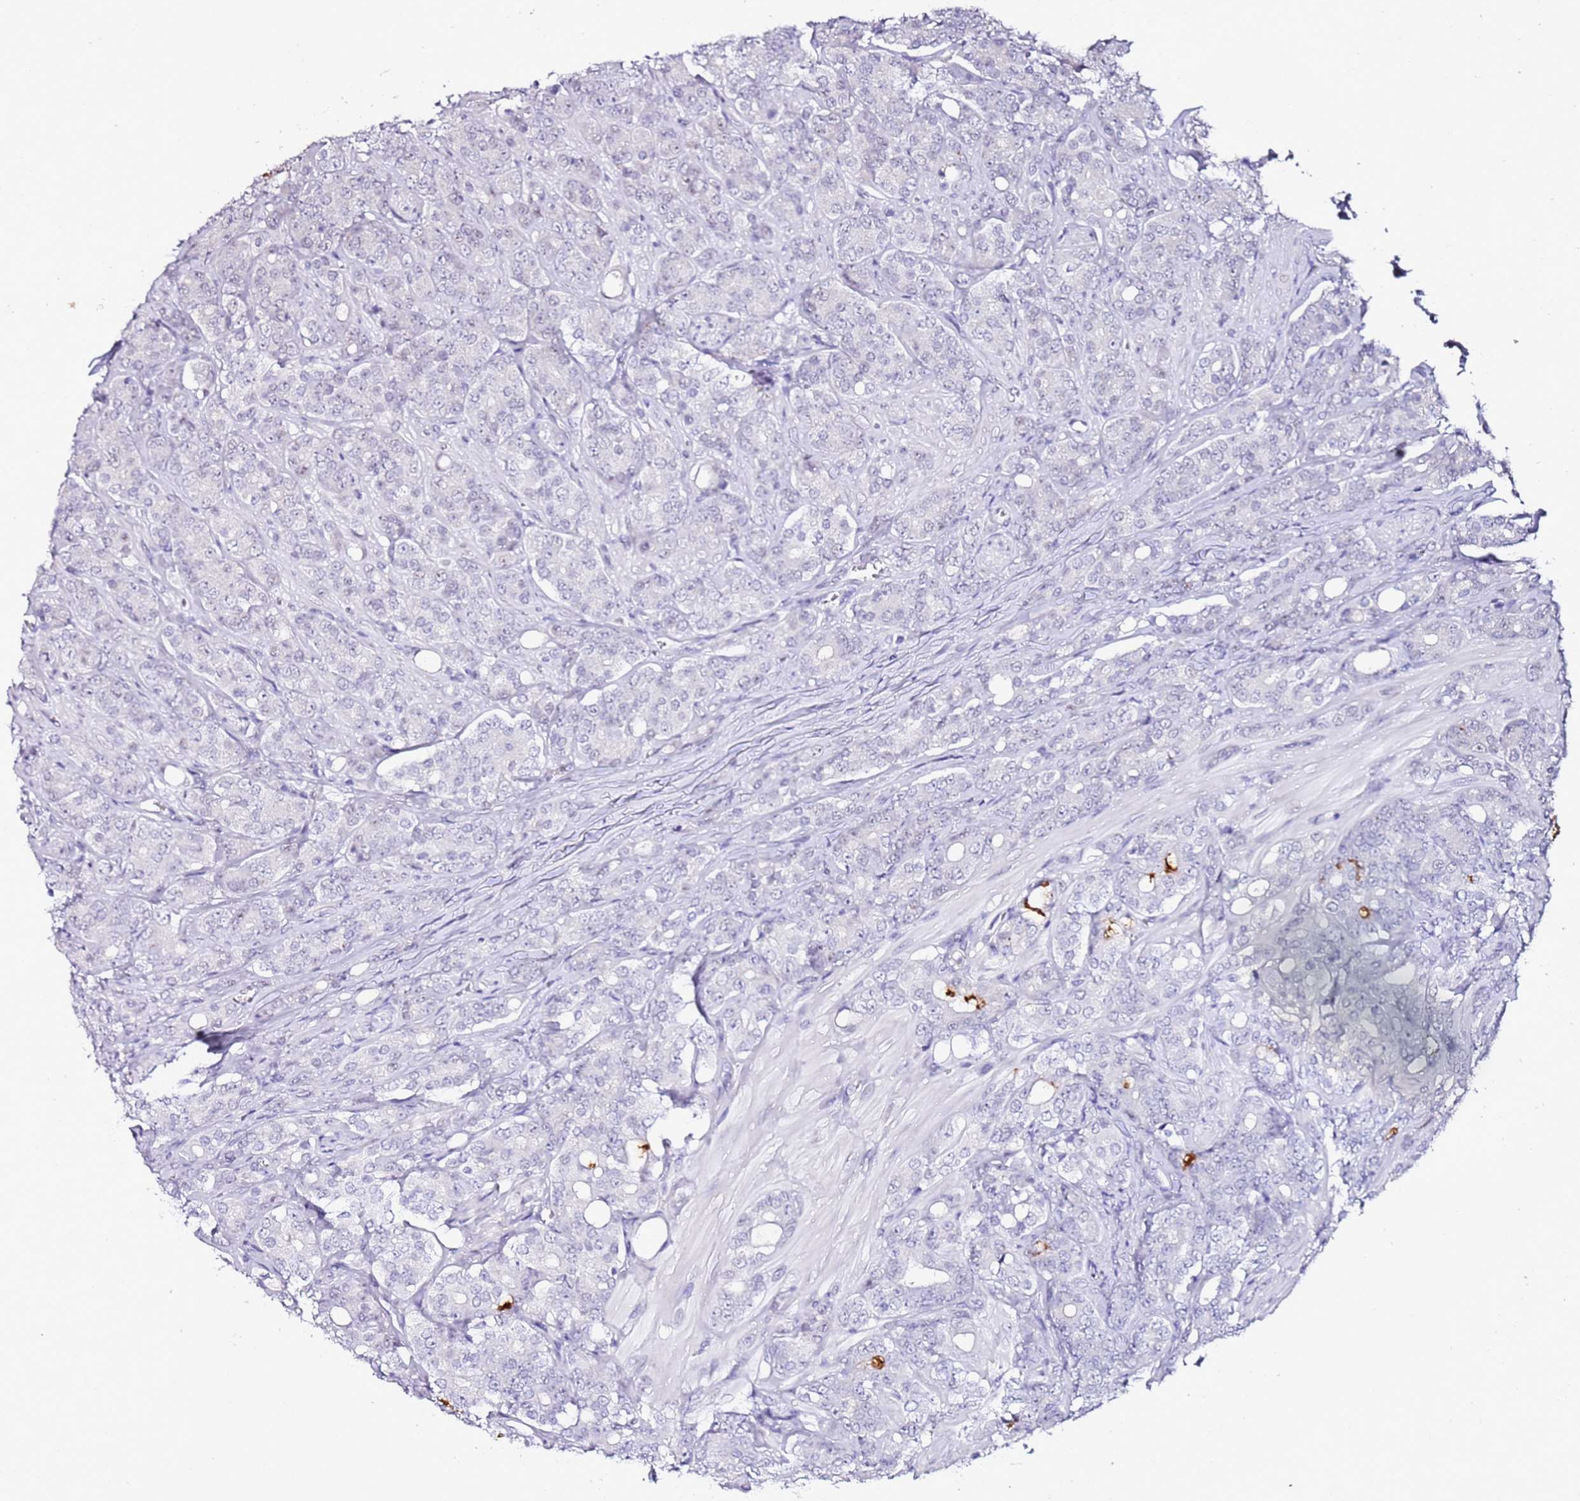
{"staining": {"intensity": "negative", "quantity": "none", "location": "none"}, "tissue": "prostate cancer", "cell_type": "Tumor cells", "image_type": "cancer", "snomed": [{"axis": "morphology", "description": "Adenocarcinoma, High grade"}, {"axis": "topography", "description": "Prostate"}], "caption": "The micrograph shows no staining of tumor cells in prostate cancer (high-grade adenocarcinoma). The staining was performed using DAB (3,3'-diaminobenzidine) to visualize the protein expression in brown, while the nuclei were stained in blue with hematoxylin (Magnification: 20x).", "gene": "DUSP28", "patient": {"sex": "male", "age": 62}}